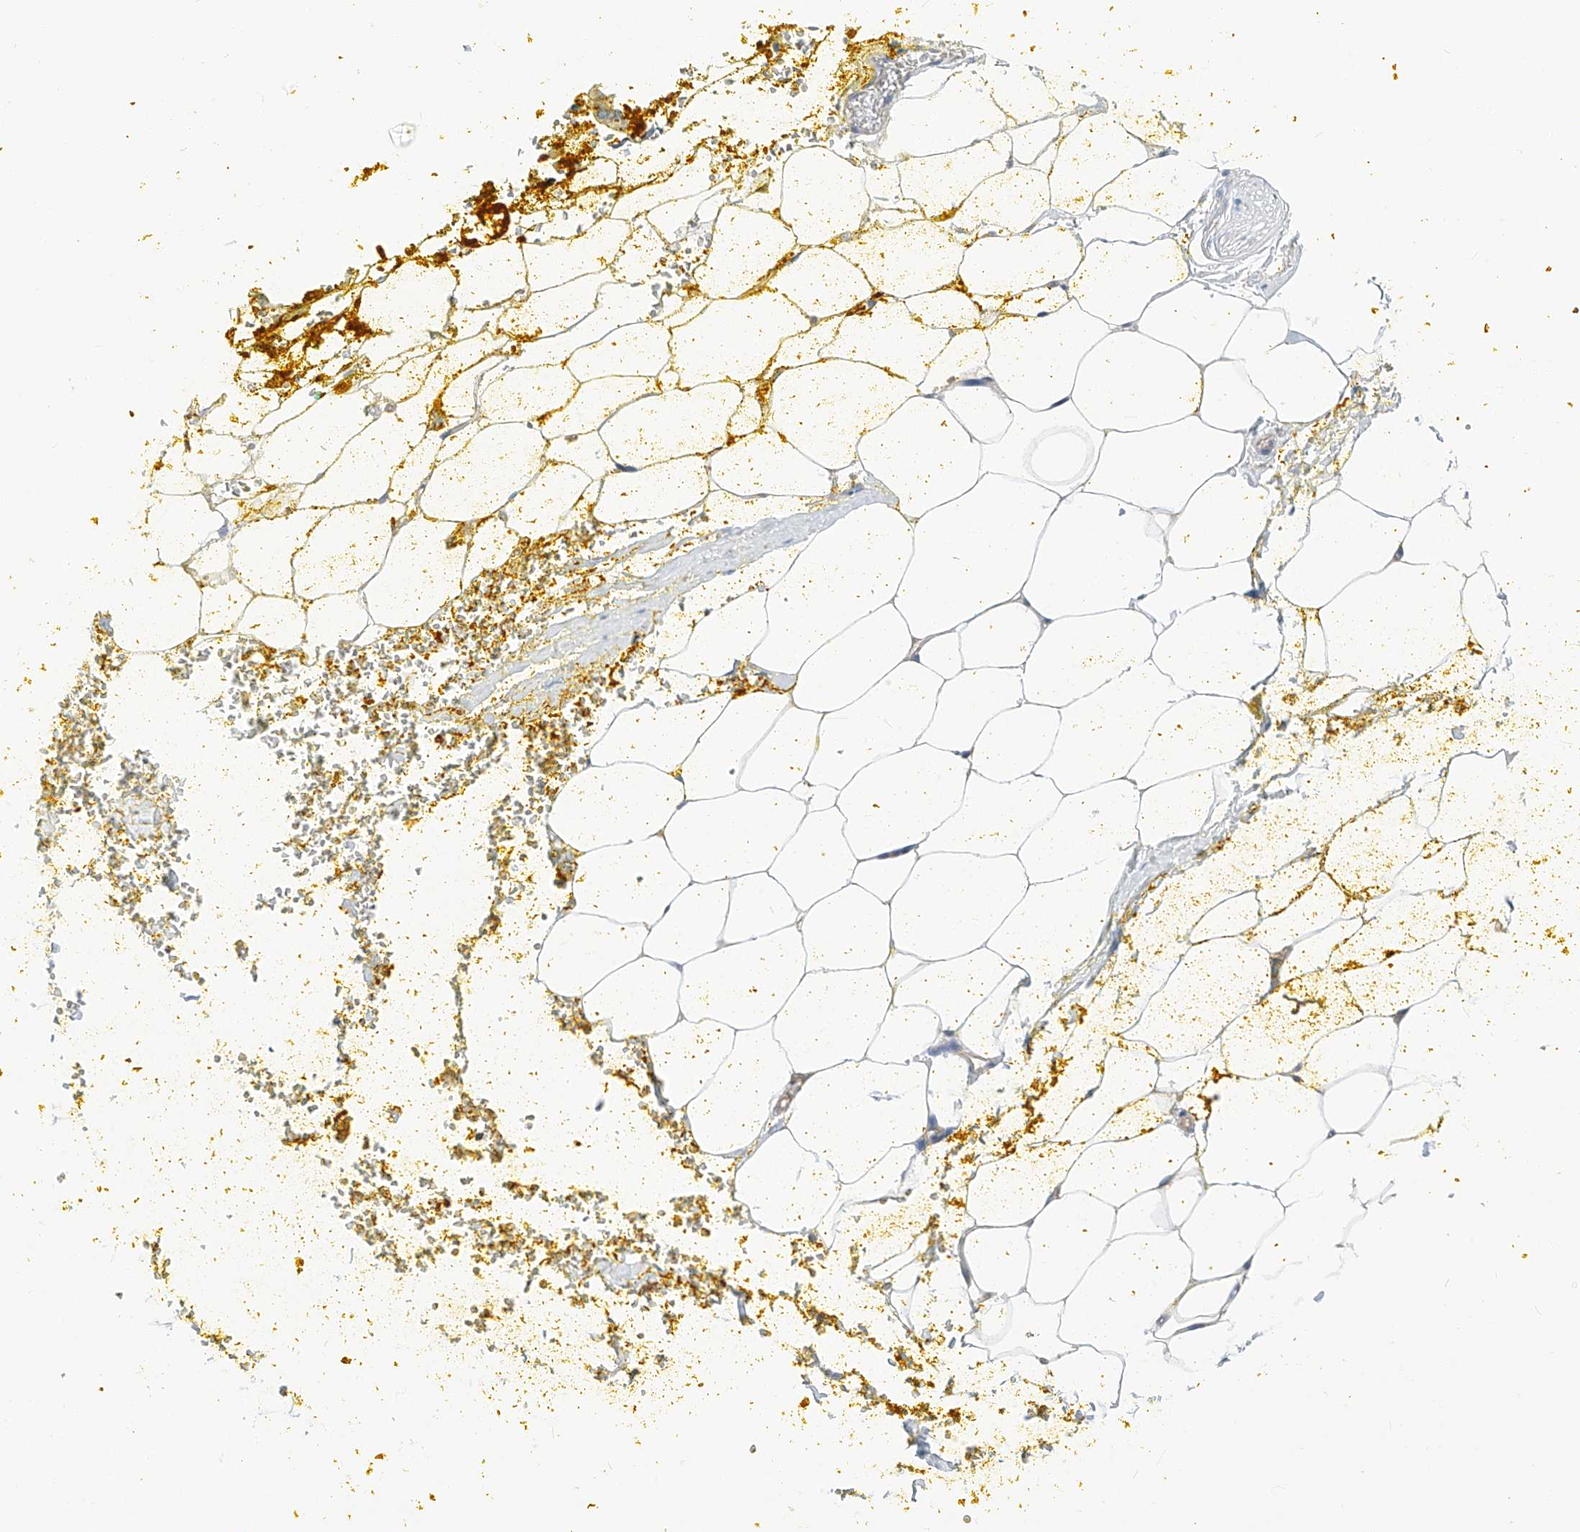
{"staining": {"intensity": "weak", "quantity": "25%-75%", "location": "cytoplasmic/membranous"}, "tissue": "adipose tissue", "cell_type": "Adipocytes", "image_type": "normal", "snomed": [{"axis": "morphology", "description": "Normal tissue, NOS"}, {"axis": "morphology", "description": "Adenocarcinoma, Low grade"}, {"axis": "topography", "description": "Prostate"}, {"axis": "topography", "description": "Peripheral nerve tissue"}], "caption": "Weak cytoplasmic/membranous protein expression is seen in approximately 25%-75% of adipocytes in adipose tissue. (brown staining indicates protein expression, while blue staining denotes nuclei).", "gene": "SLC22A7", "patient": {"sex": "male", "age": 63}}